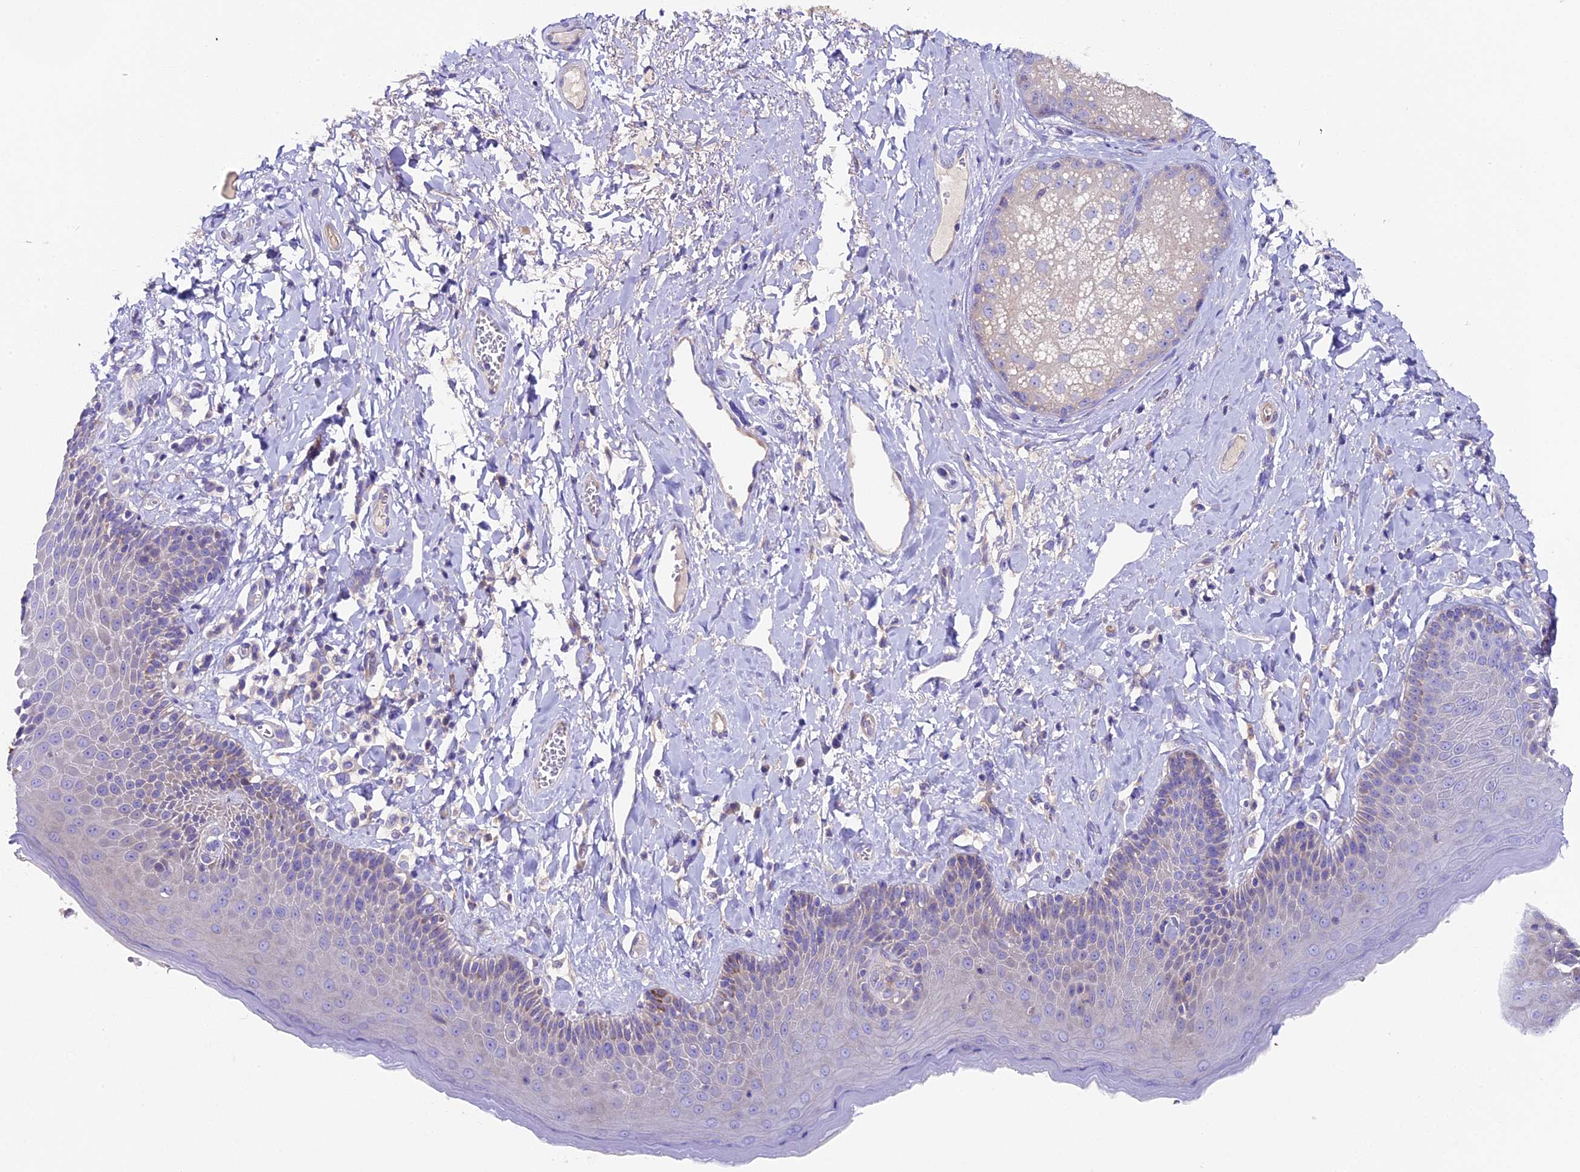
{"staining": {"intensity": "weak", "quantity": "<25%", "location": "cytoplasmic/membranous"}, "tissue": "skin", "cell_type": "Epidermal cells", "image_type": "normal", "snomed": [{"axis": "morphology", "description": "Normal tissue, NOS"}, {"axis": "topography", "description": "Anal"}], "caption": "High power microscopy micrograph of an immunohistochemistry micrograph of unremarkable skin, revealing no significant staining in epidermal cells. Brightfield microscopy of IHC stained with DAB (3,3'-diaminobenzidine) (brown) and hematoxylin (blue), captured at high magnification.", "gene": "PIGU", "patient": {"sex": "male", "age": 69}}